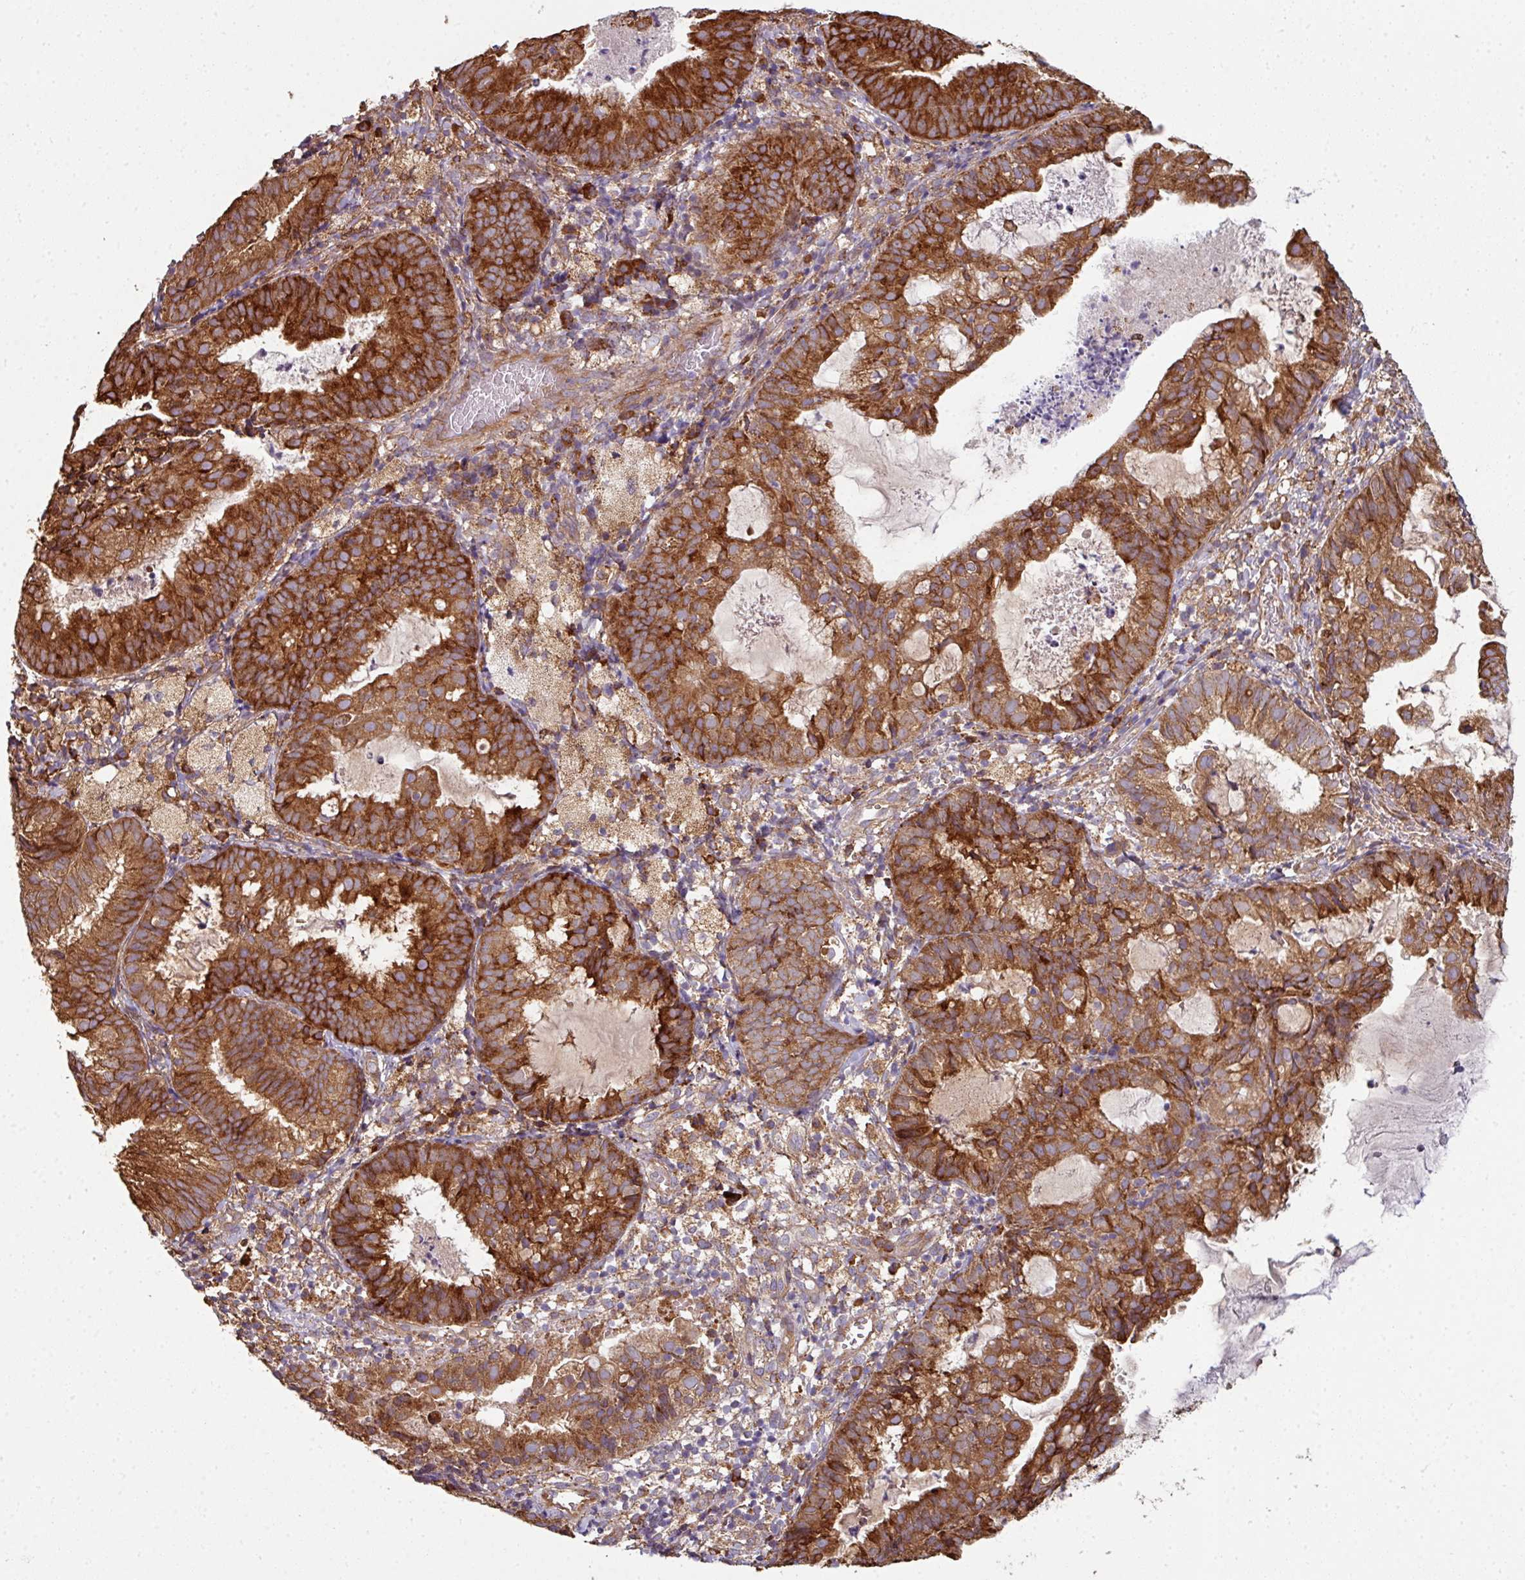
{"staining": {"intensity": "strong", "quantity": ">75%", "location": "cytoplasmic/membranous"}, "tissue": "endometrial cancer", "cell_type": "Tumor cells", "image_type": "cancer", "snomed": [{"axis": "morphology", "description": "Adenocarcinoma, NOS"}, {"axis": "topography", "description": "Endometrium"}], "caption": "Endometrial cancer stained for a protein (brown) exhibits strong cytoplasmic/membranous positive positivity in about >75% of tumor cells.", "gene": "FAT4", "patient": {"sex": "female", "age": 80}}